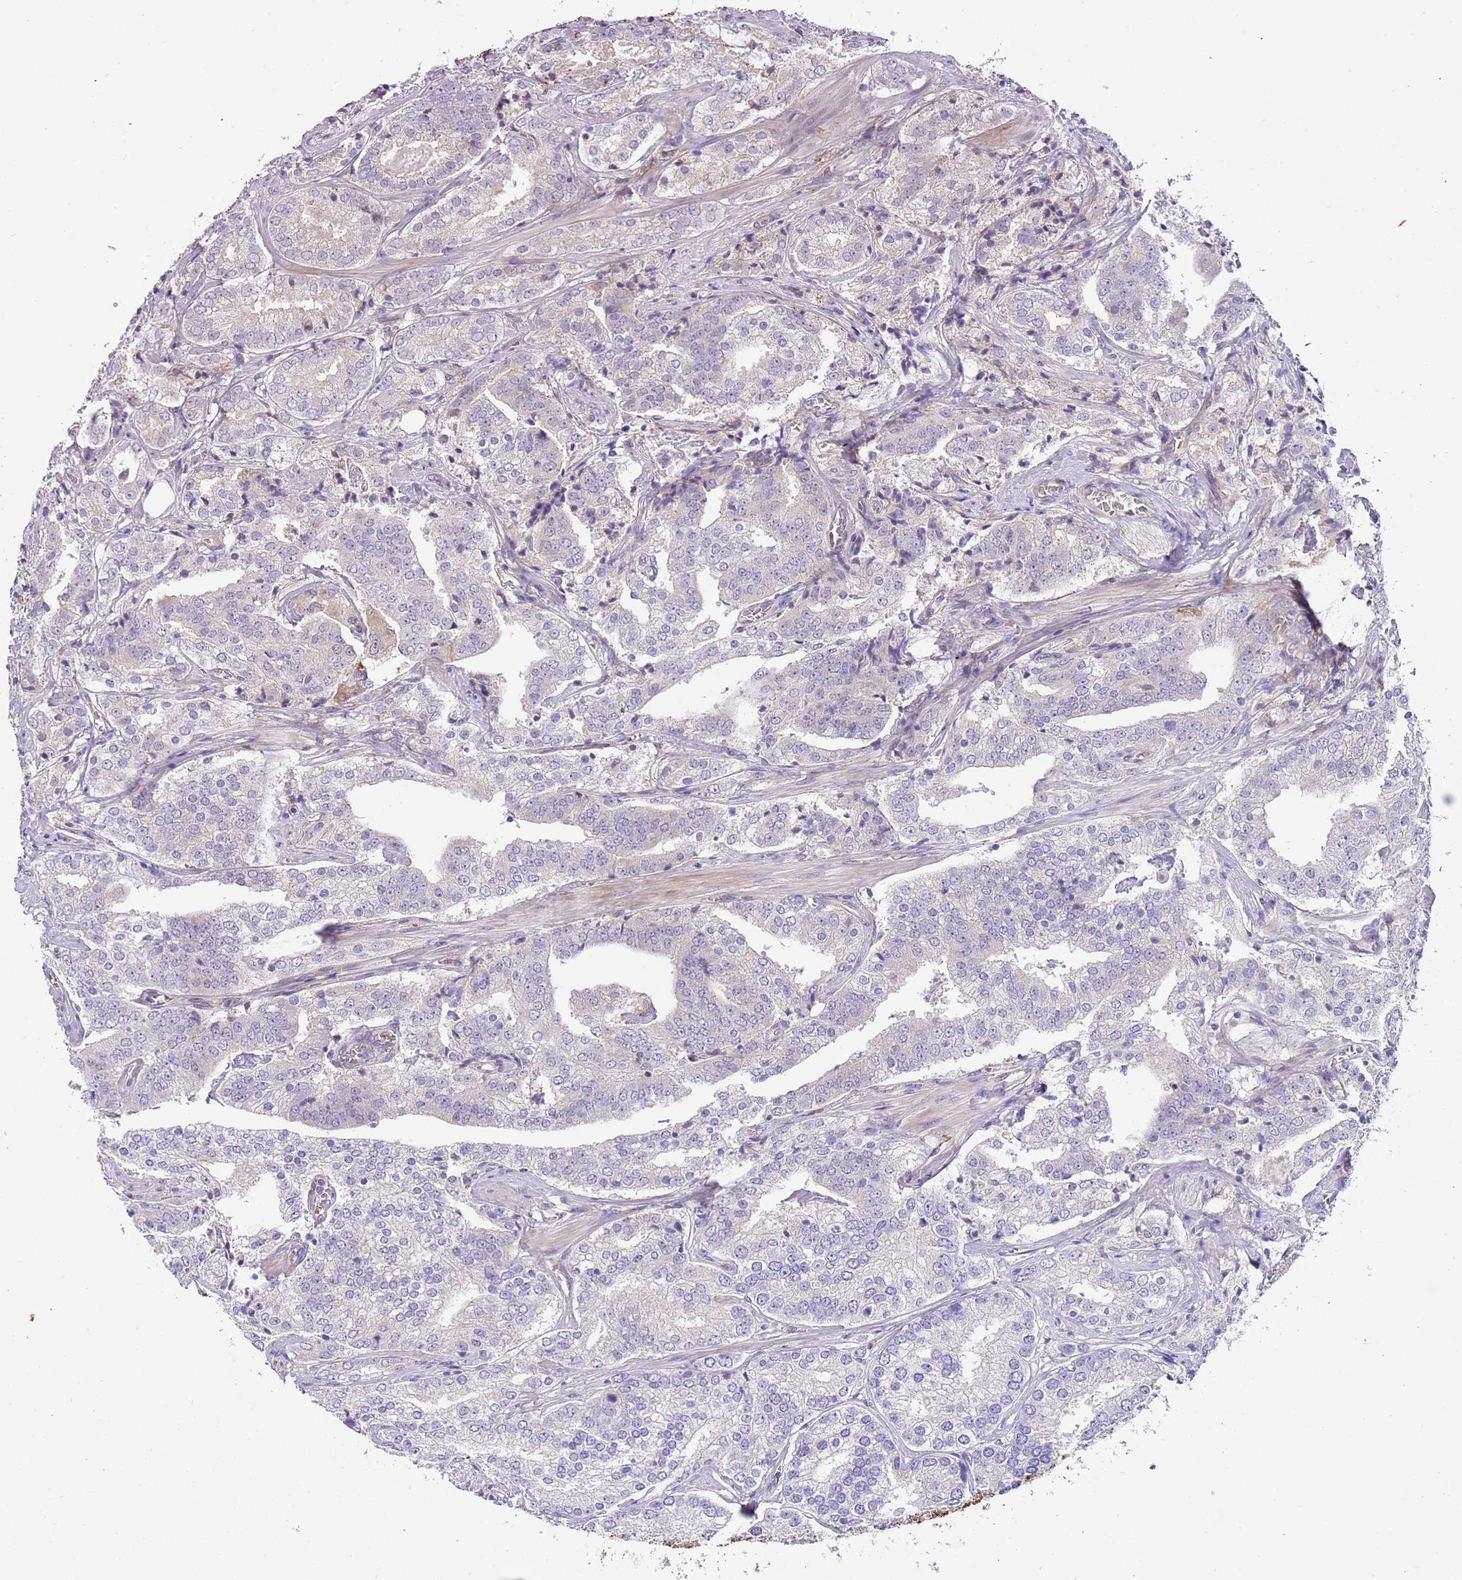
{"staining": {"intensity": "negative", "quantity": "none", "location": "none"}, "tissue": "prostate cancer", "cell_type": "Tumor cells", "image_type": "cancer", "snomed": [{"axis": "morphology", "description": "Adenocarcinoma, High grade"}, {"axis": "topography", "description": "Prostate"}], "caption": "Immunohistochemistry photomicrograph of human adenocarcinoma (high-grade) (prostate) stained for a protein (brown), which reveals no staining in tumor cells. The staining is performed using DAB brown chromogen with nuclei counter-stained in using hematoxylin.", "gene": "VWCE", "patient": {"sex": "male", "age": 63}}